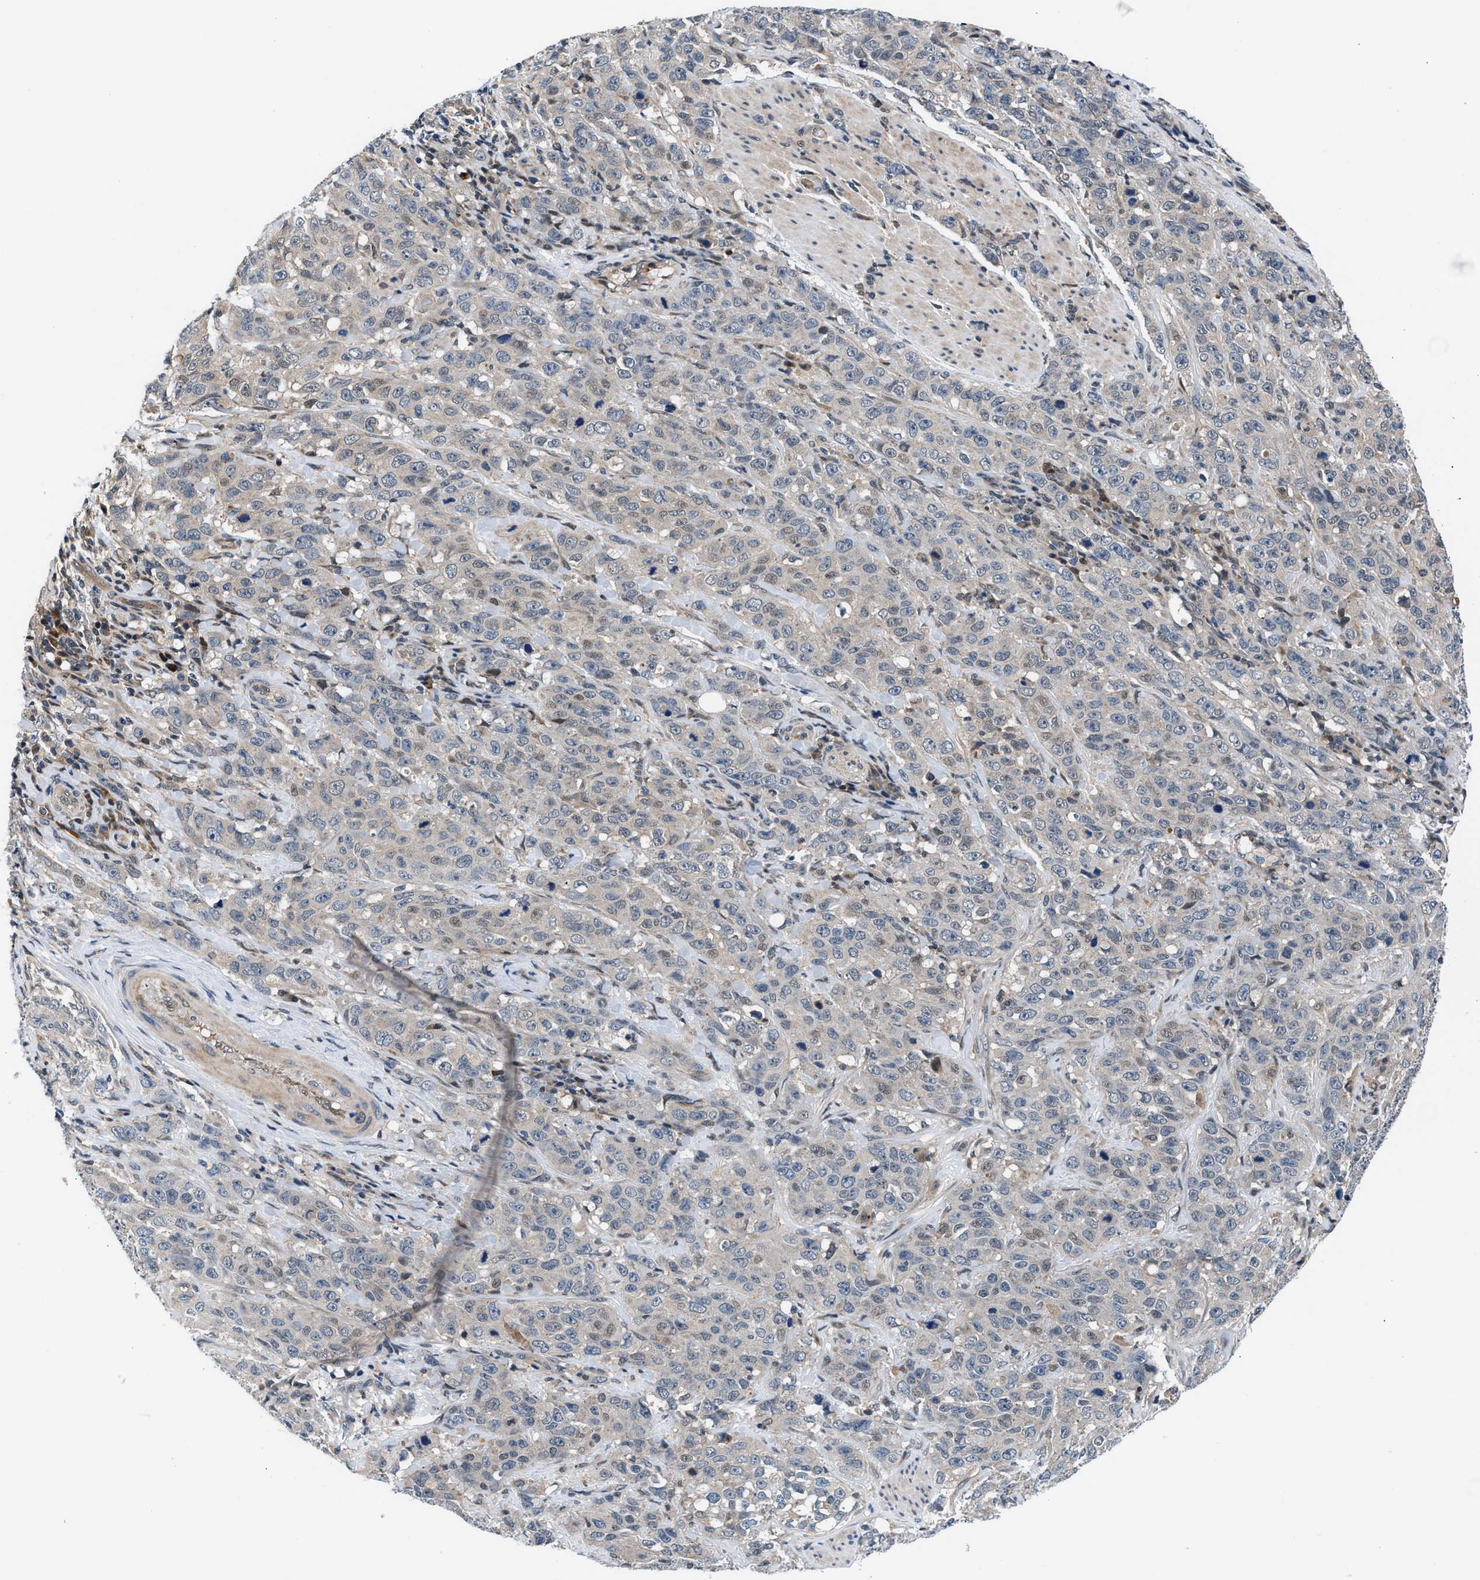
{"staining": {"intensity": "negative", "quantity": "none", "location": "none"}, "tissue": "stomach cancer", "cell_type": "Tumor cells", "image_type": "cancer", "snomed": [{"axis": "morphology", "description": "Adenocarcinoma, NOS"}, {"axis": "topography", "description": "Stomach"}], "caption": "An immunohistochemistry micrograph of stomach cancer (adenocarcinoma) is shown. There is no staining in tumor cells of stomach cancer (adenocarcinoma).", "gene": "PRPSAP2", "patient": {"sex": "male", "age": 48}}